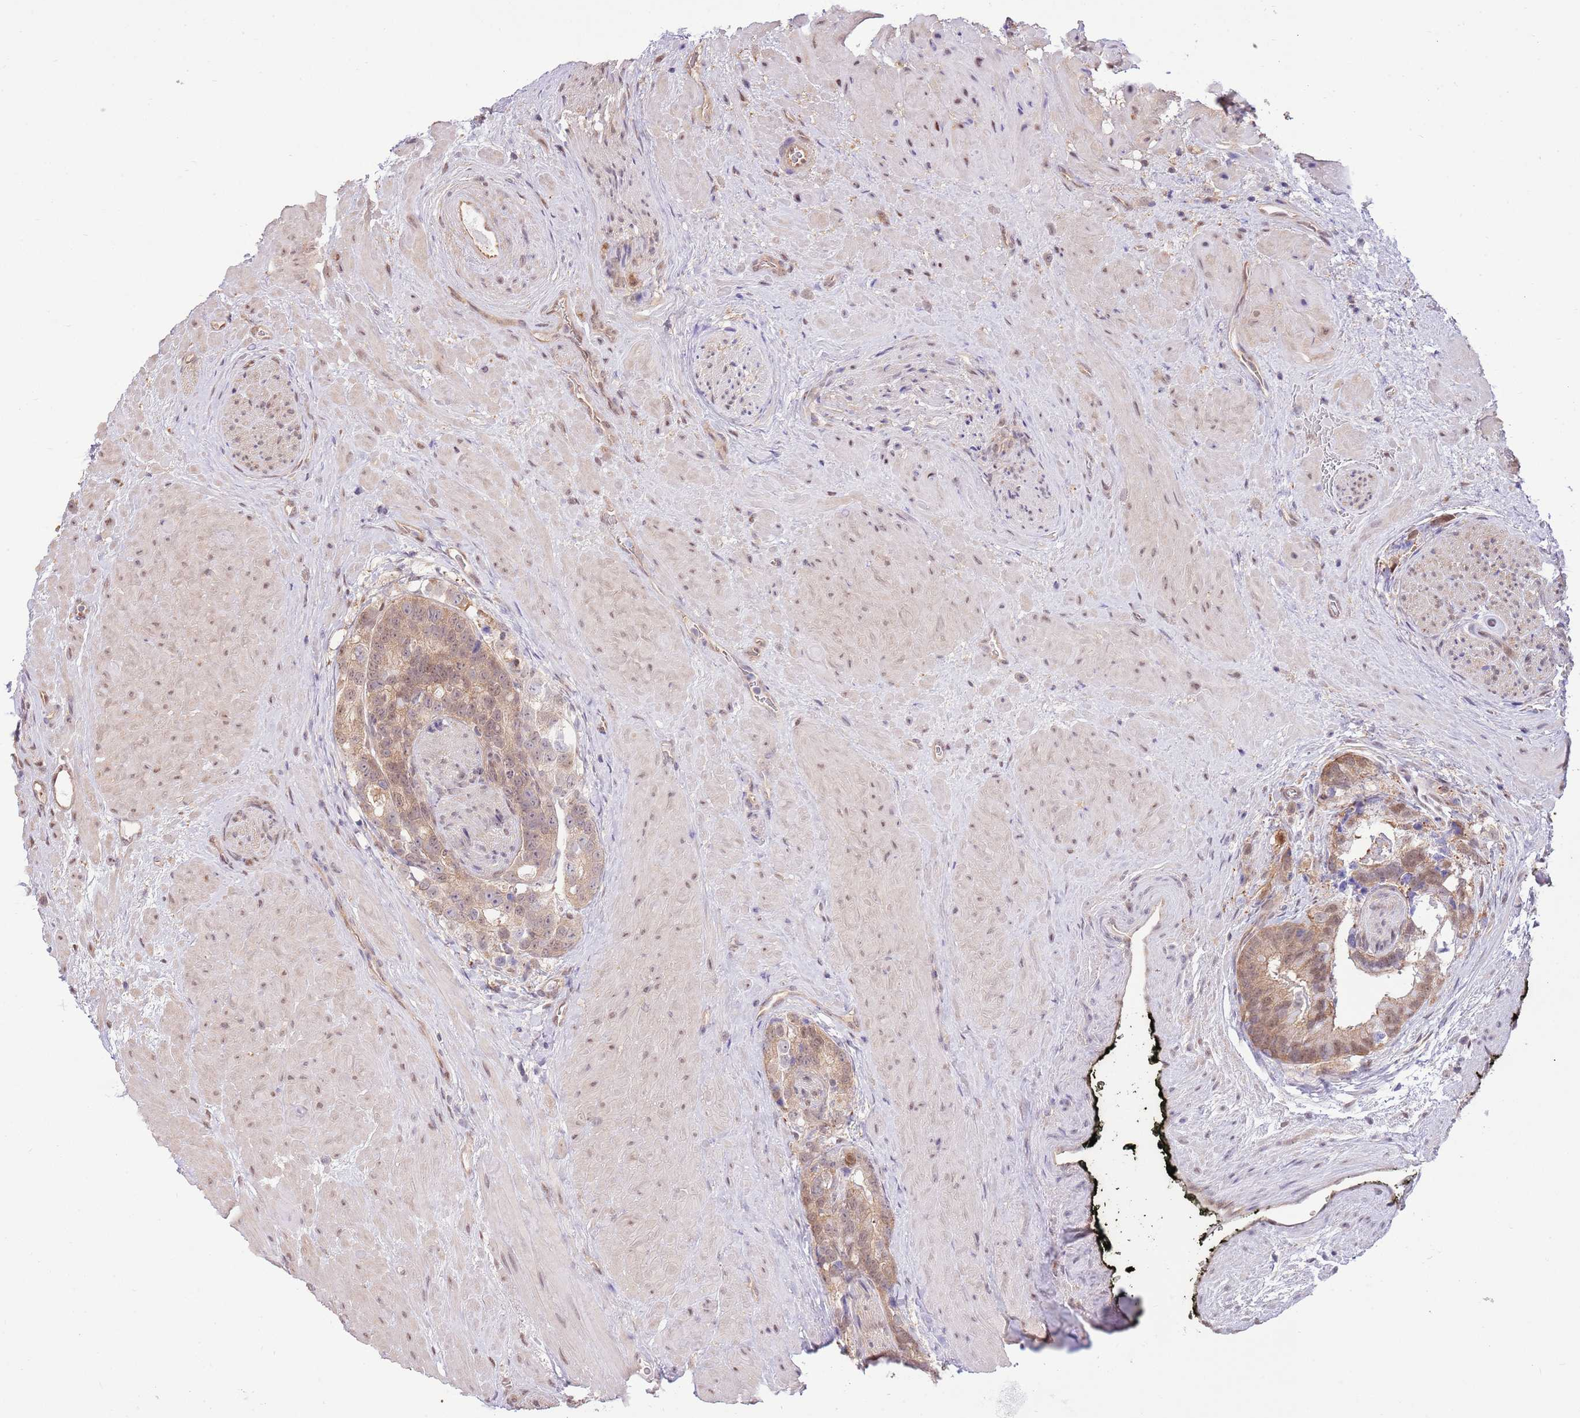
{"staining": {"intensity": "moderate", "quantity": ">75%", "location": "cytoplasmic/membranous,nuclear"}, "tissue": "prostate cancer", "cell_type": "Tumor cells", "image_type": "cancer", "snomed": [{"axis": "morphology", "description": "Adenocarcinoma, High grade"}, {"axis": "topography", "description": "Prostate"}], "caption": "Prostate high-grade adenocarcinoma stained with immunohistochemistry shows moderate cytoplasmic/membranous and nuclear positivity in about >75% of tumor cells.", "gene": "NSFL1C", "patient": {"sex": "male", "age": 74}}